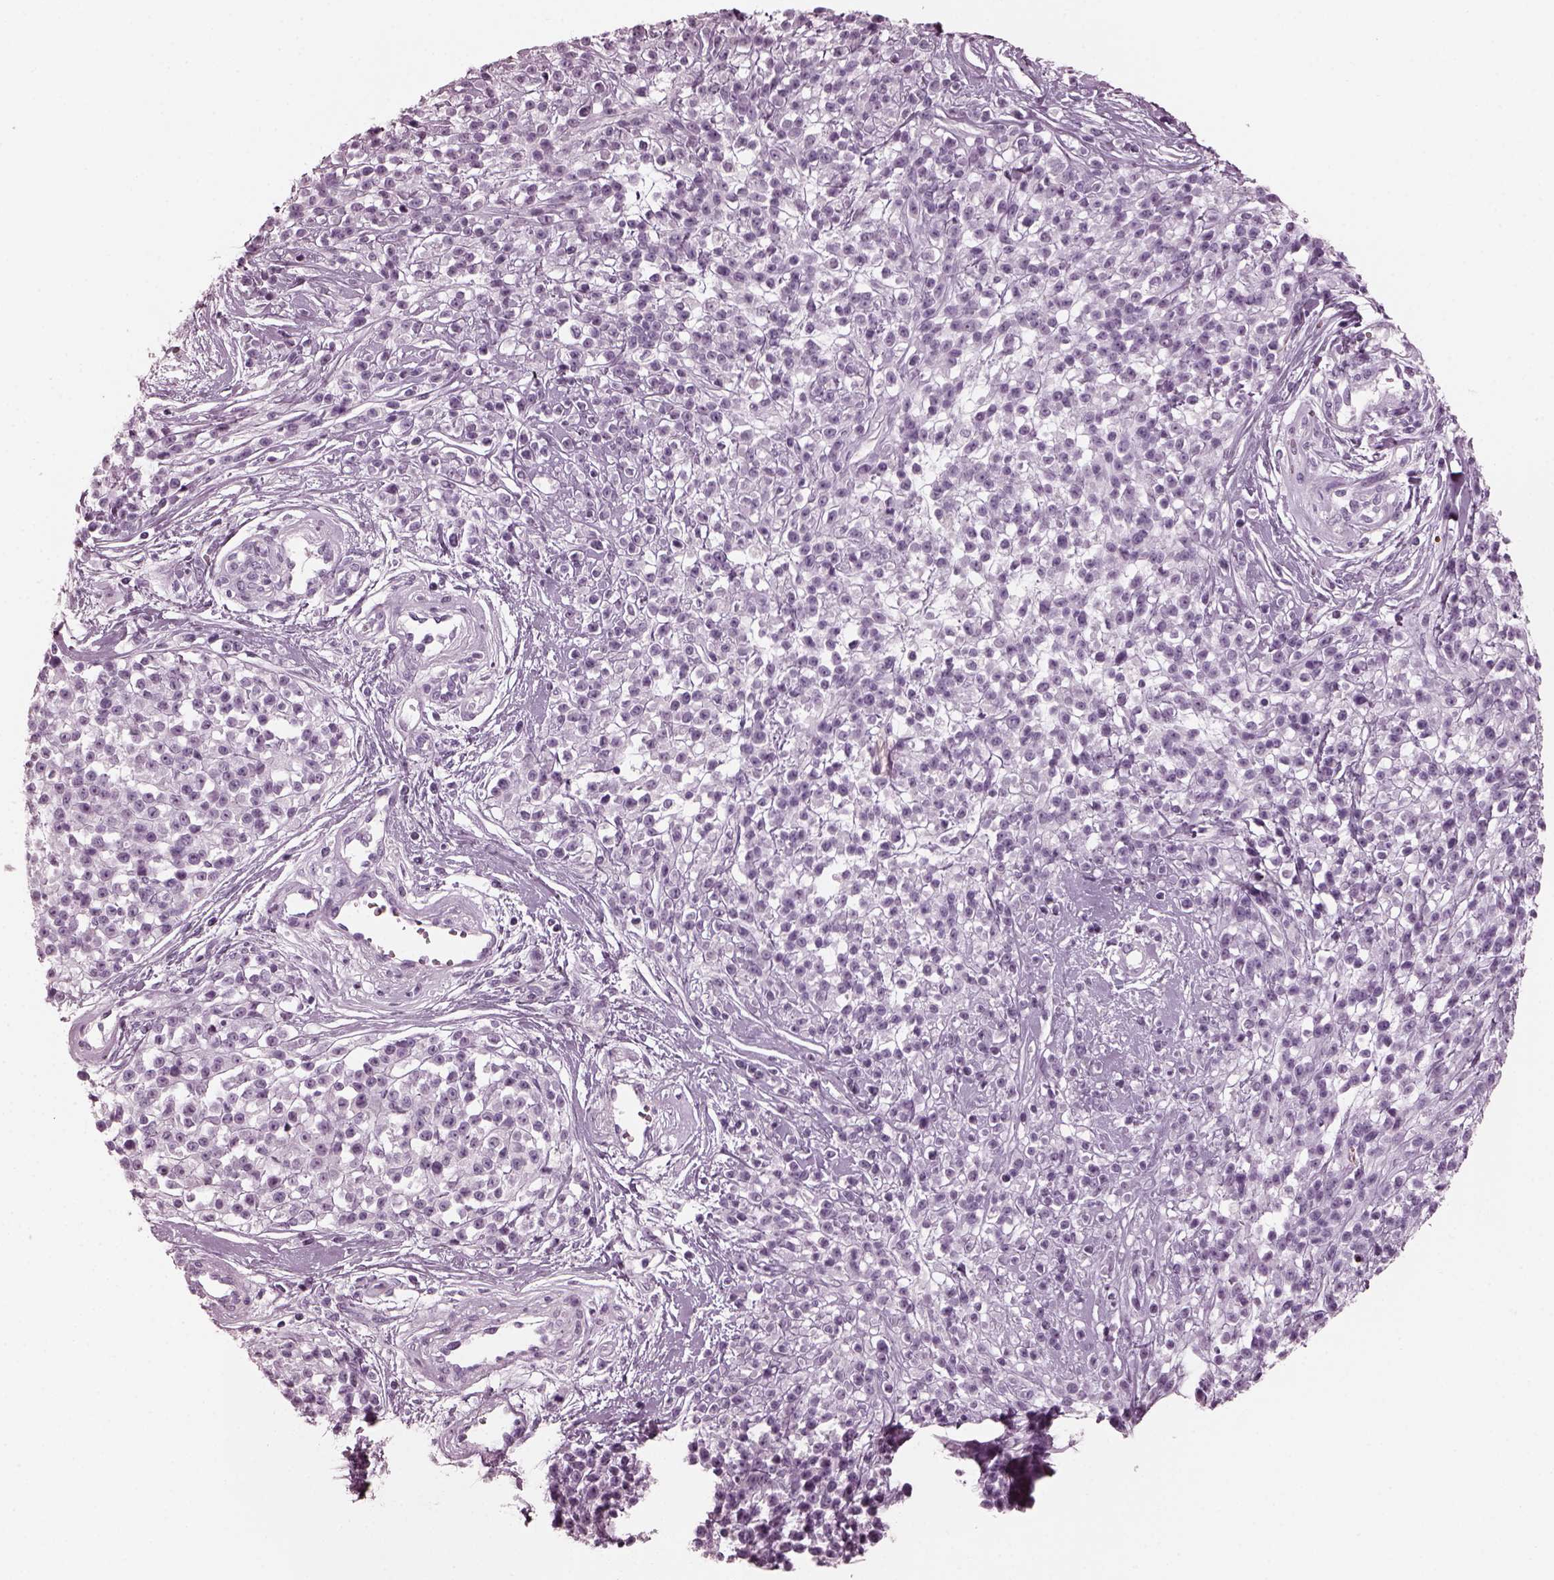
{"staining": {"intensity": "negative", "quantity": "none", "location": "none"}, "tissue": "melanoma", "cell_type": "Tumor cells", "image_type": "cancer", "snomed": [{"axis": "morphology", "description": "Malignant melanoma, NOS"}, {"axis": "topography", "description": "Skin"}, {"axis": "topography", "description": "Skin of trunk"}], "caption": "There is no significant expression in tumor cells of malignant melanoma.", "gene": "RCVRN", "patient": {"sex": "male", "age": 74}}